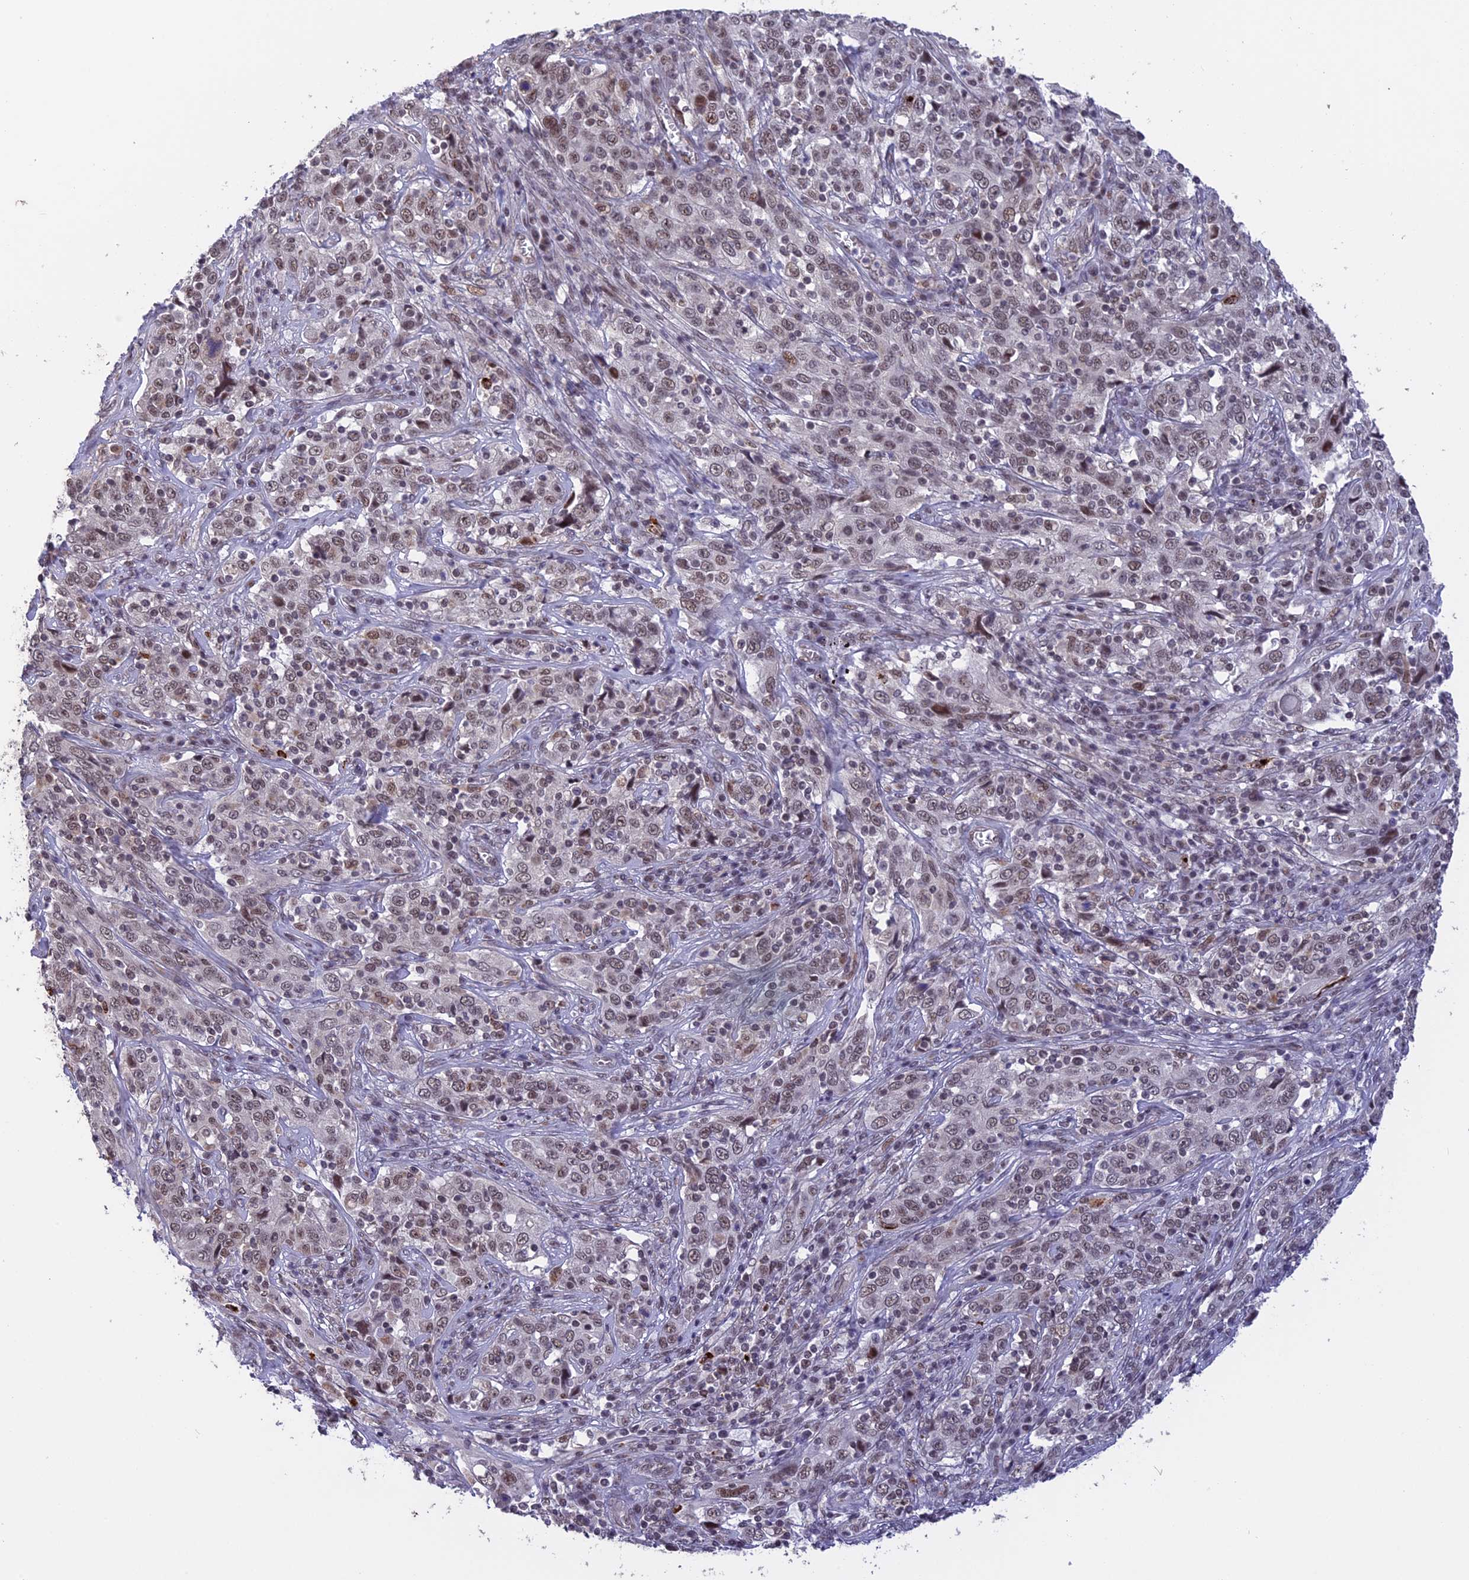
{"staining": {"intensity": "weak", "quantity": ">75%", "location": "nuclear"}, "tissue": "cervical cancer", "cell_type": "Tumor cells", "image_type": "cancer", "snomed": [{"axis": "morphology", "description": "Squamous cell carcinoma, NOS"}, {"axis": "topography", "description": "Cervix"}], "caption": "Immunohistochemical staining of human cervical cancer (squamous cell carcinoma) displays low levels of weak nuclear protein positivity in approximately >75% of tumor cells. The protein of interest is shown in brown color, while the nuclei are stained blue.", "gene": "POLR2C", "patient": {"sex": "female", "age": 46}}